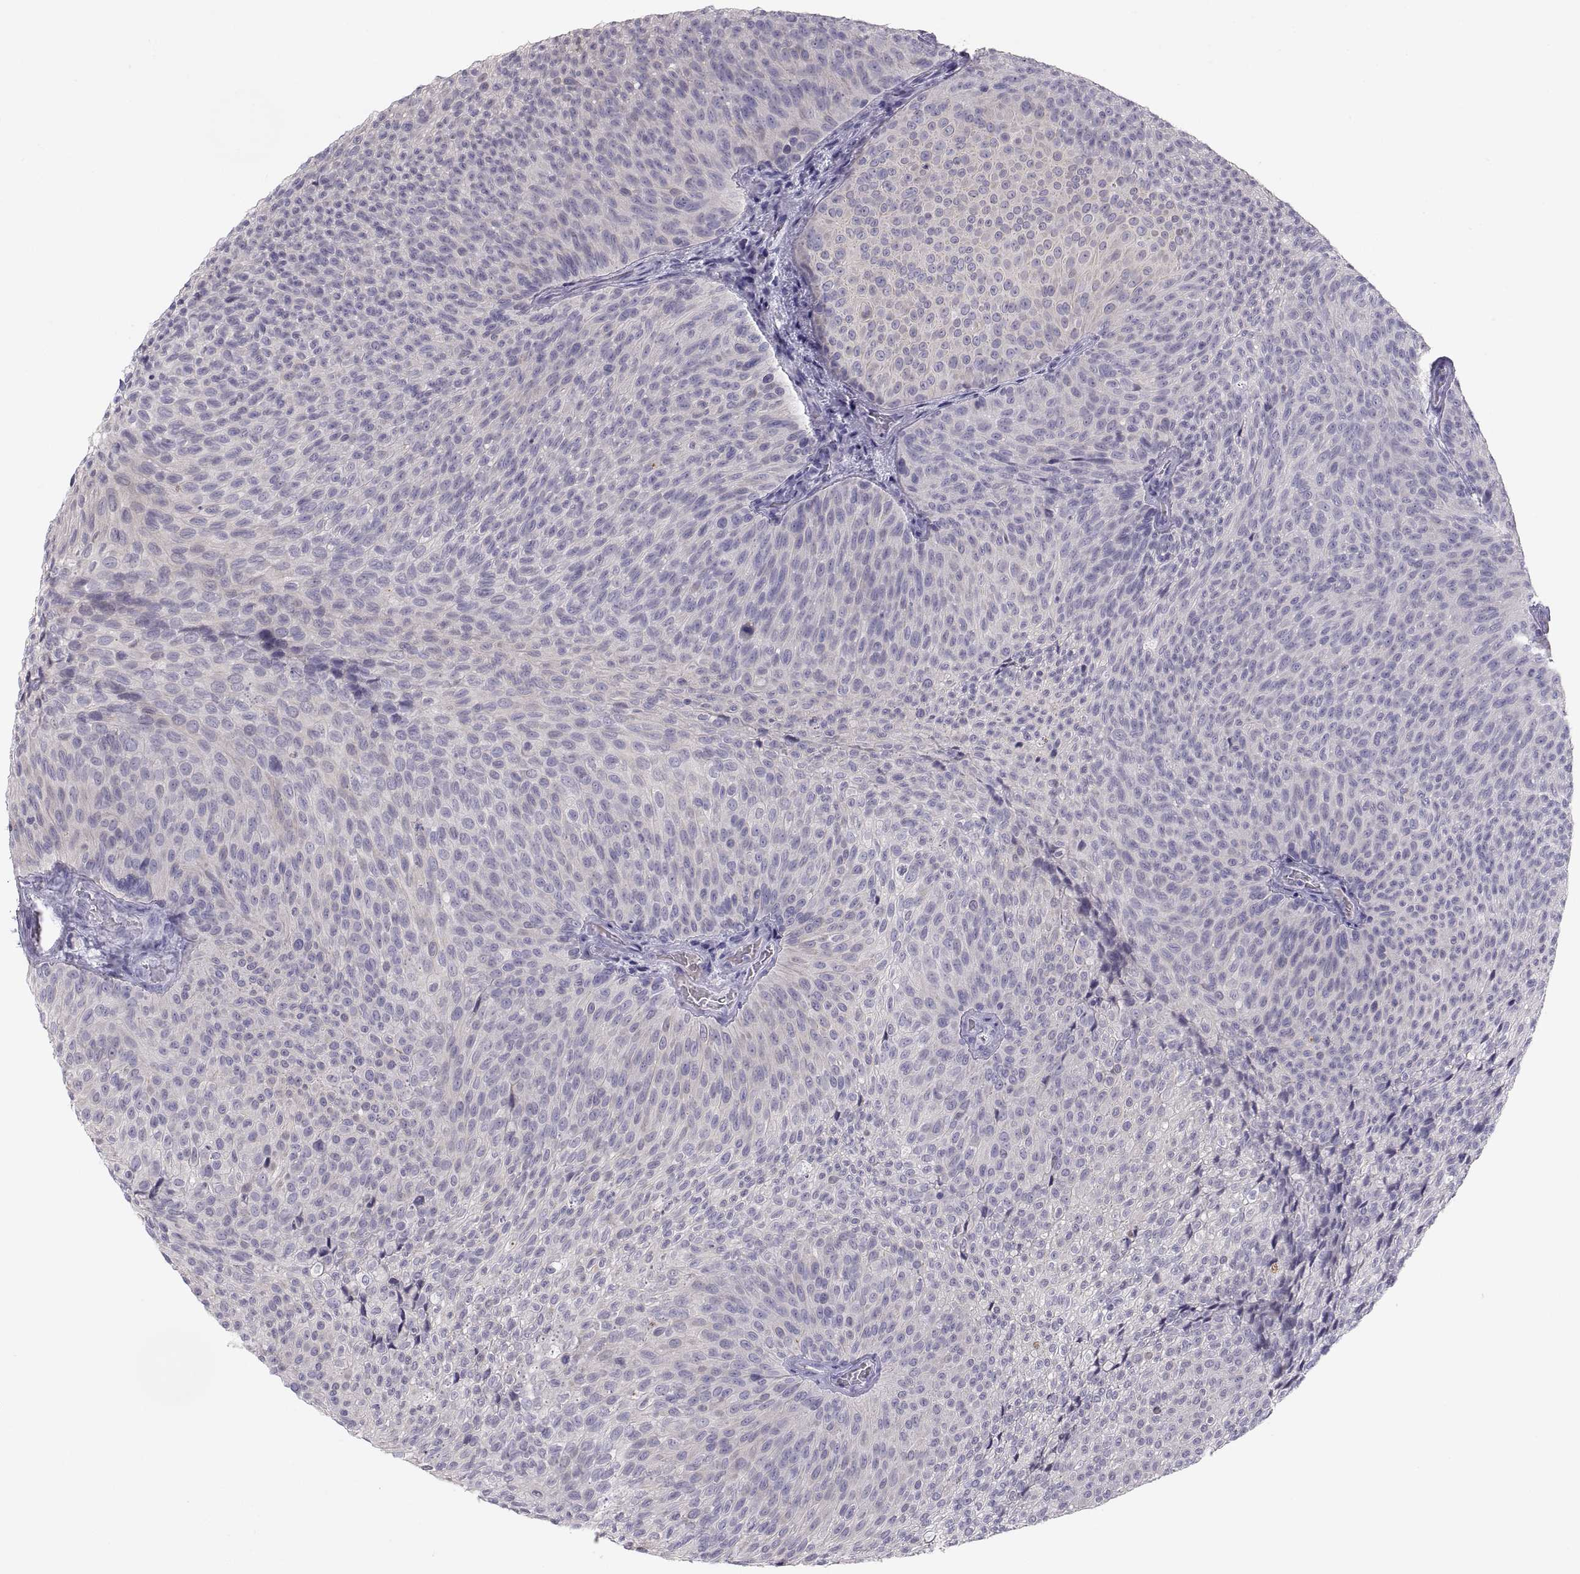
{"staining": {"intensity": "negative", "quantity": "none", "location": "none"}, "tissue": "urothelial cancer", "cell_type": "Tumor cells", "image_type": "cancer", "snomed": [{"axis": "morphology", "description": "Urothelial carcinoma, Low grade"}, {"axis": "topography", "description": "Urinary bladder"}], "caption": "DAB (3,3'-diaminobenzidine) immunohistochemical staining of urothelial cancer shows no significant staining in tumor cells.", "gene": "MAGEB2", "patient": {"sex": "male", "age": 78}}